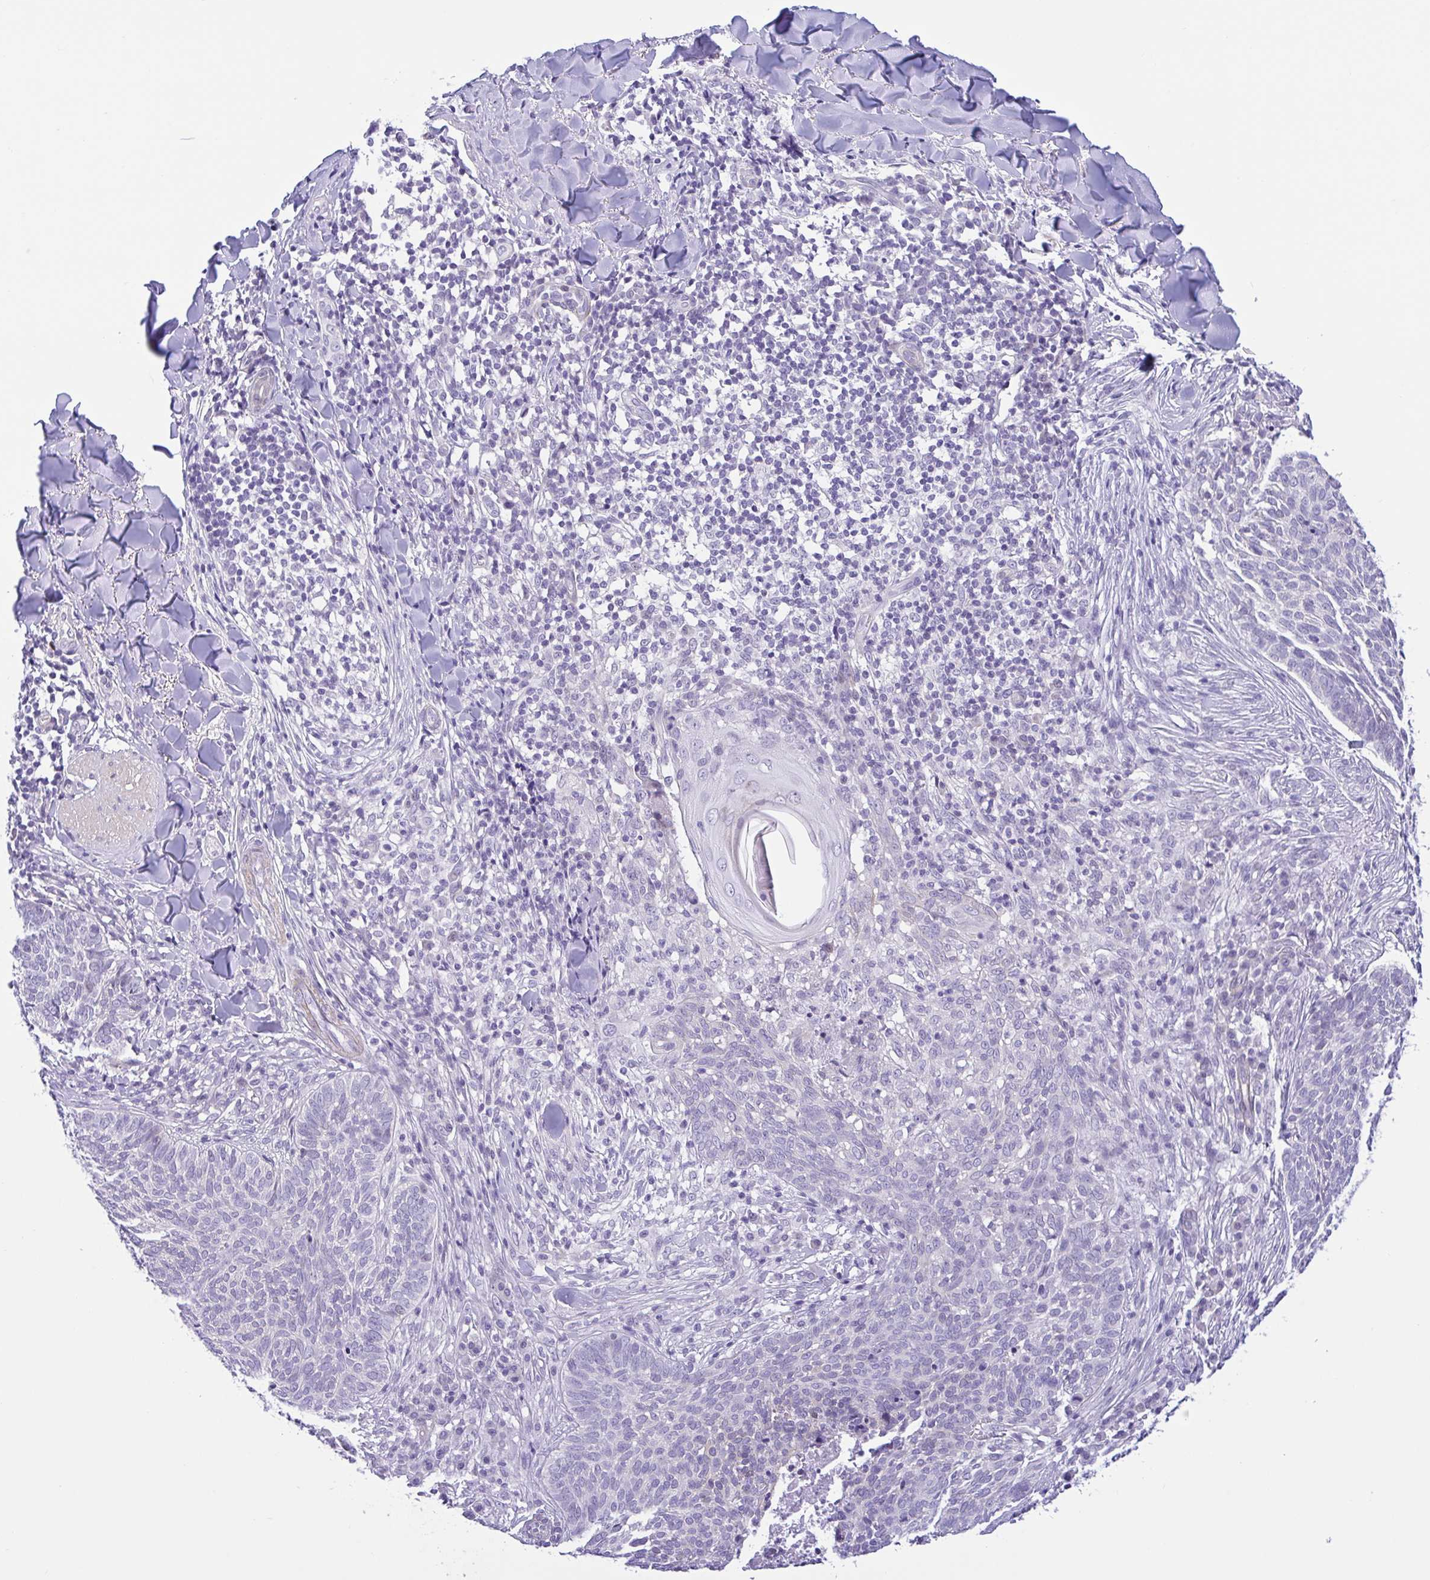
{"staining": {"intensity": "negative", "quantity": "none", "location": "none"}, "tissue": "skin cancer", "cell_type": "Tumor cells", "image_type": "cancer", "snomed": [{"axis": "morphology", "description": "Basal cell carcinoma"}, {"axis": "topography", "description": "Skin"}, {"axis": "topography", "description": "Skin of face"}], "caption": "The IHC micrograph has no significant expression in tumor cells of skin cancer (basal cell carcinoma) tissue.", "gene": "AHCYL2", "patient": {"sex": "male", "age": 56}}